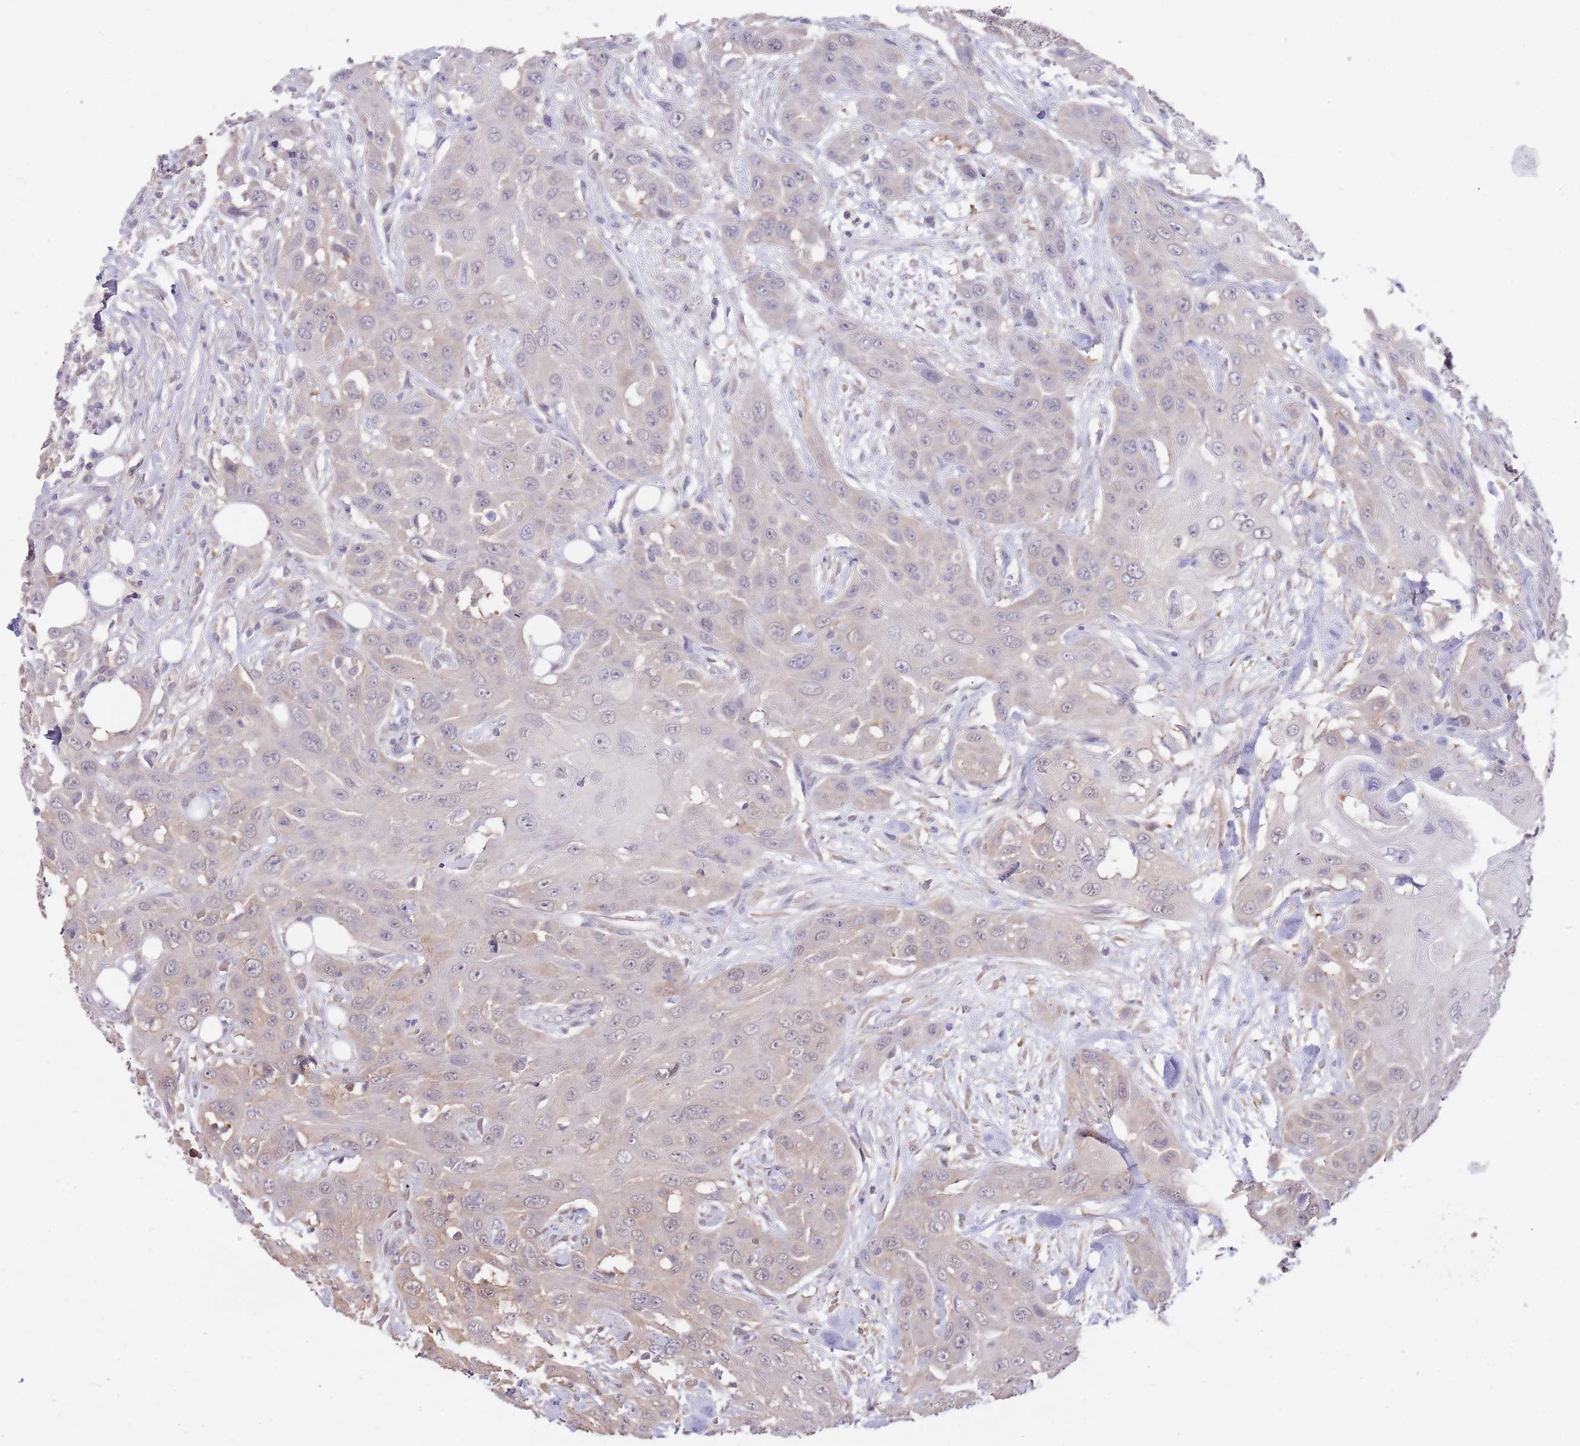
{"staining": {"intensity": "weak", "quantity": ">75%", "location": "cytoplasmic/membranous"}, "tissue": "head and neck cancer", "cell_type": "Tumor cells", "image_type": "cancer", "snomed": [{"axis": "morphology", "description": "Squamous cell carcinoma, NOS"}, {"axis": "topography", "description": "Head-Neck"}], "caption": "This photomicrograph exhibits squamous cell carcinoma (head and neck) stained with immunohistochemistry to label a protein in brown. The cytoplasmic/membranous of tumor cells show weak positivity for the protein. Nuclei are counter-stained blue.", "gene": "AP5S1", "patient": {"sex": "male", "age": 81}}